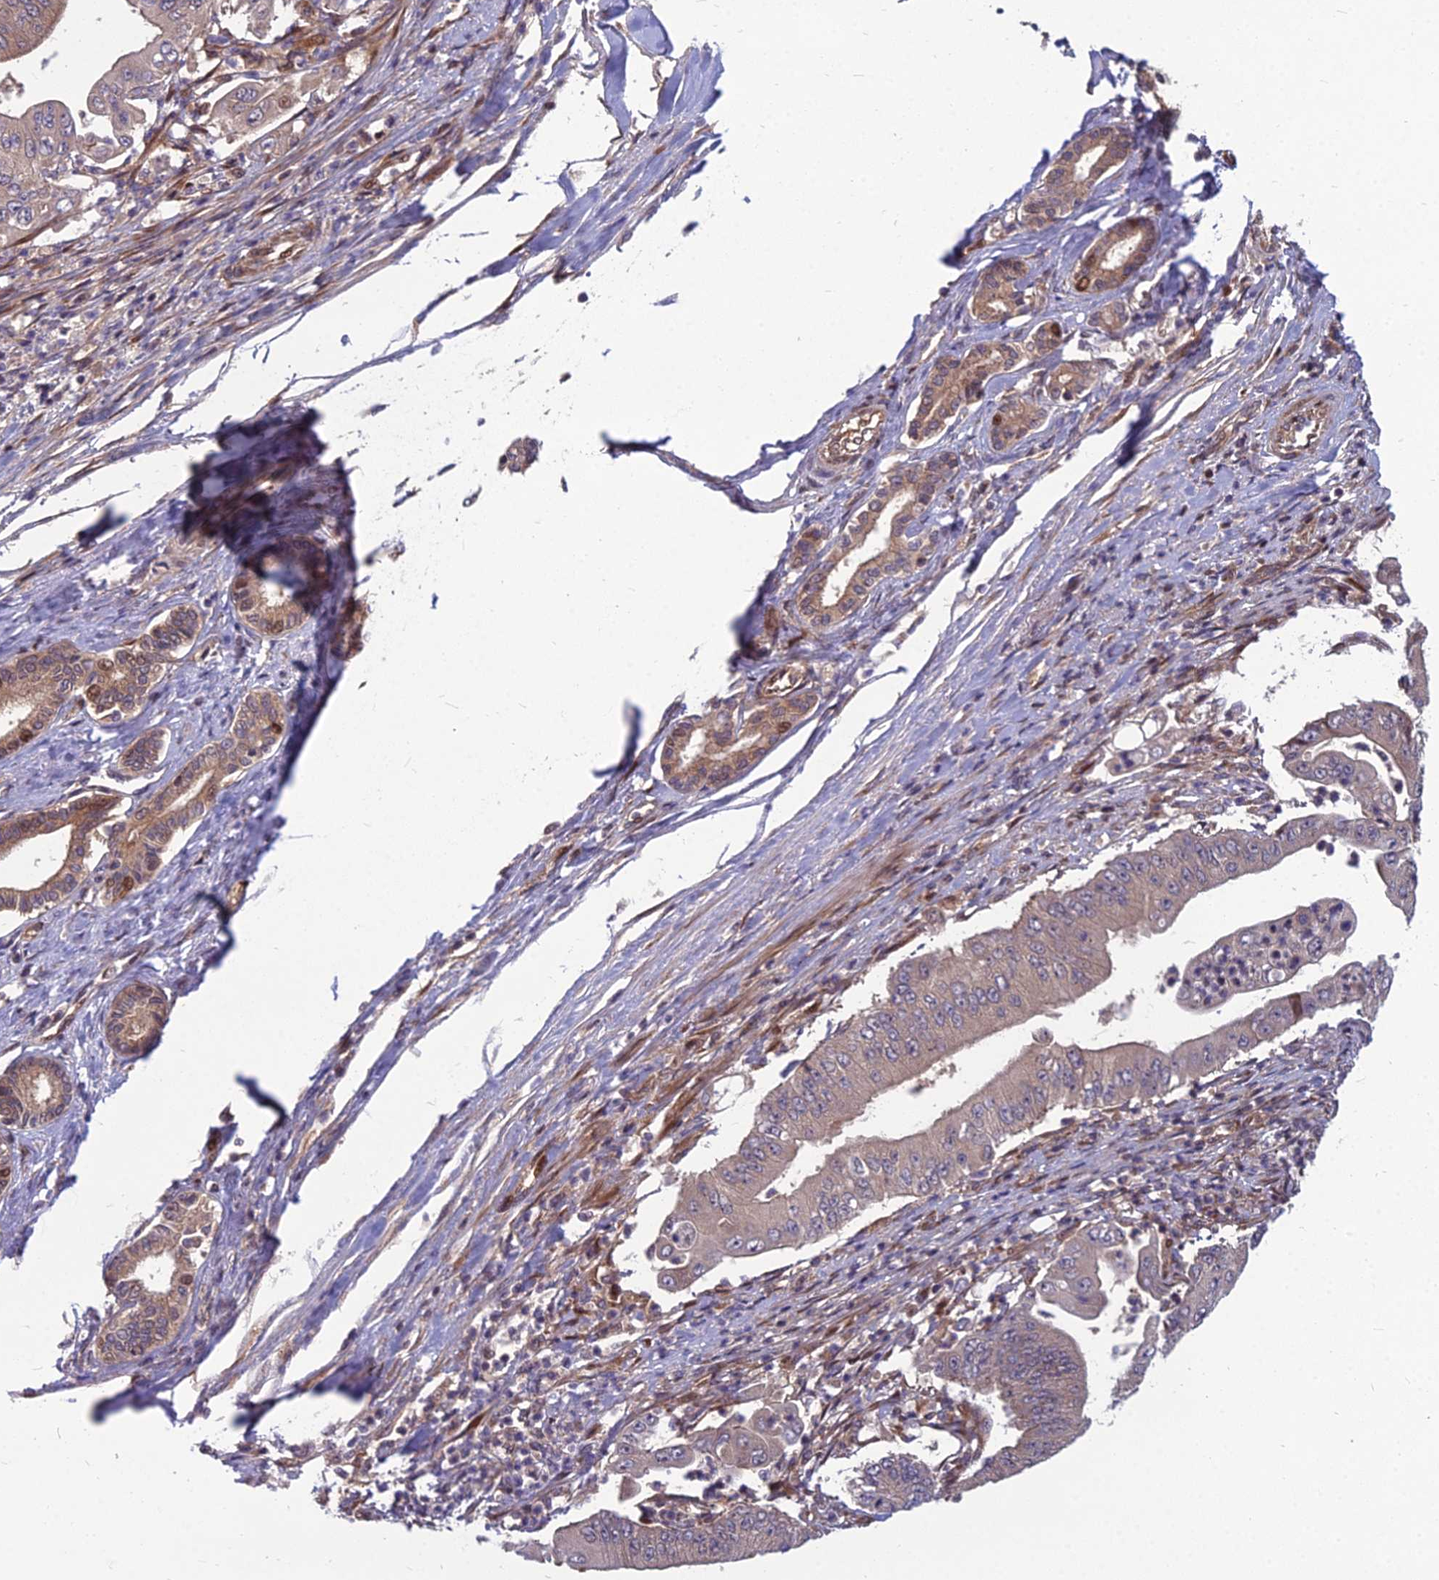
{"staining": {"intensity": "moderate", "quantity": "<25%", "location": "cytoplasmic/membranous"}, "tissue": "pancreatic cancer", "cell_type": "Tumor cells", "image_type": "cancer", "snomed": [{"axis": "morphology", "description": "Adenocarcinoma, NOS"}, {"axis": "topography", "description": "Pancreas"}], "caption": "A brown stain shows moderate cytoplasmic/membranous expression of a protein in human pancreatic adenocarcinoma tumor cells. The staining was performed using DAB to visualize the protein expression in brown, while the nuclei were stained in blue with hematoxylin (Magnification: 20x).", "gene": "MFSD8", "patient": {"sex": "female", "age": 77}}